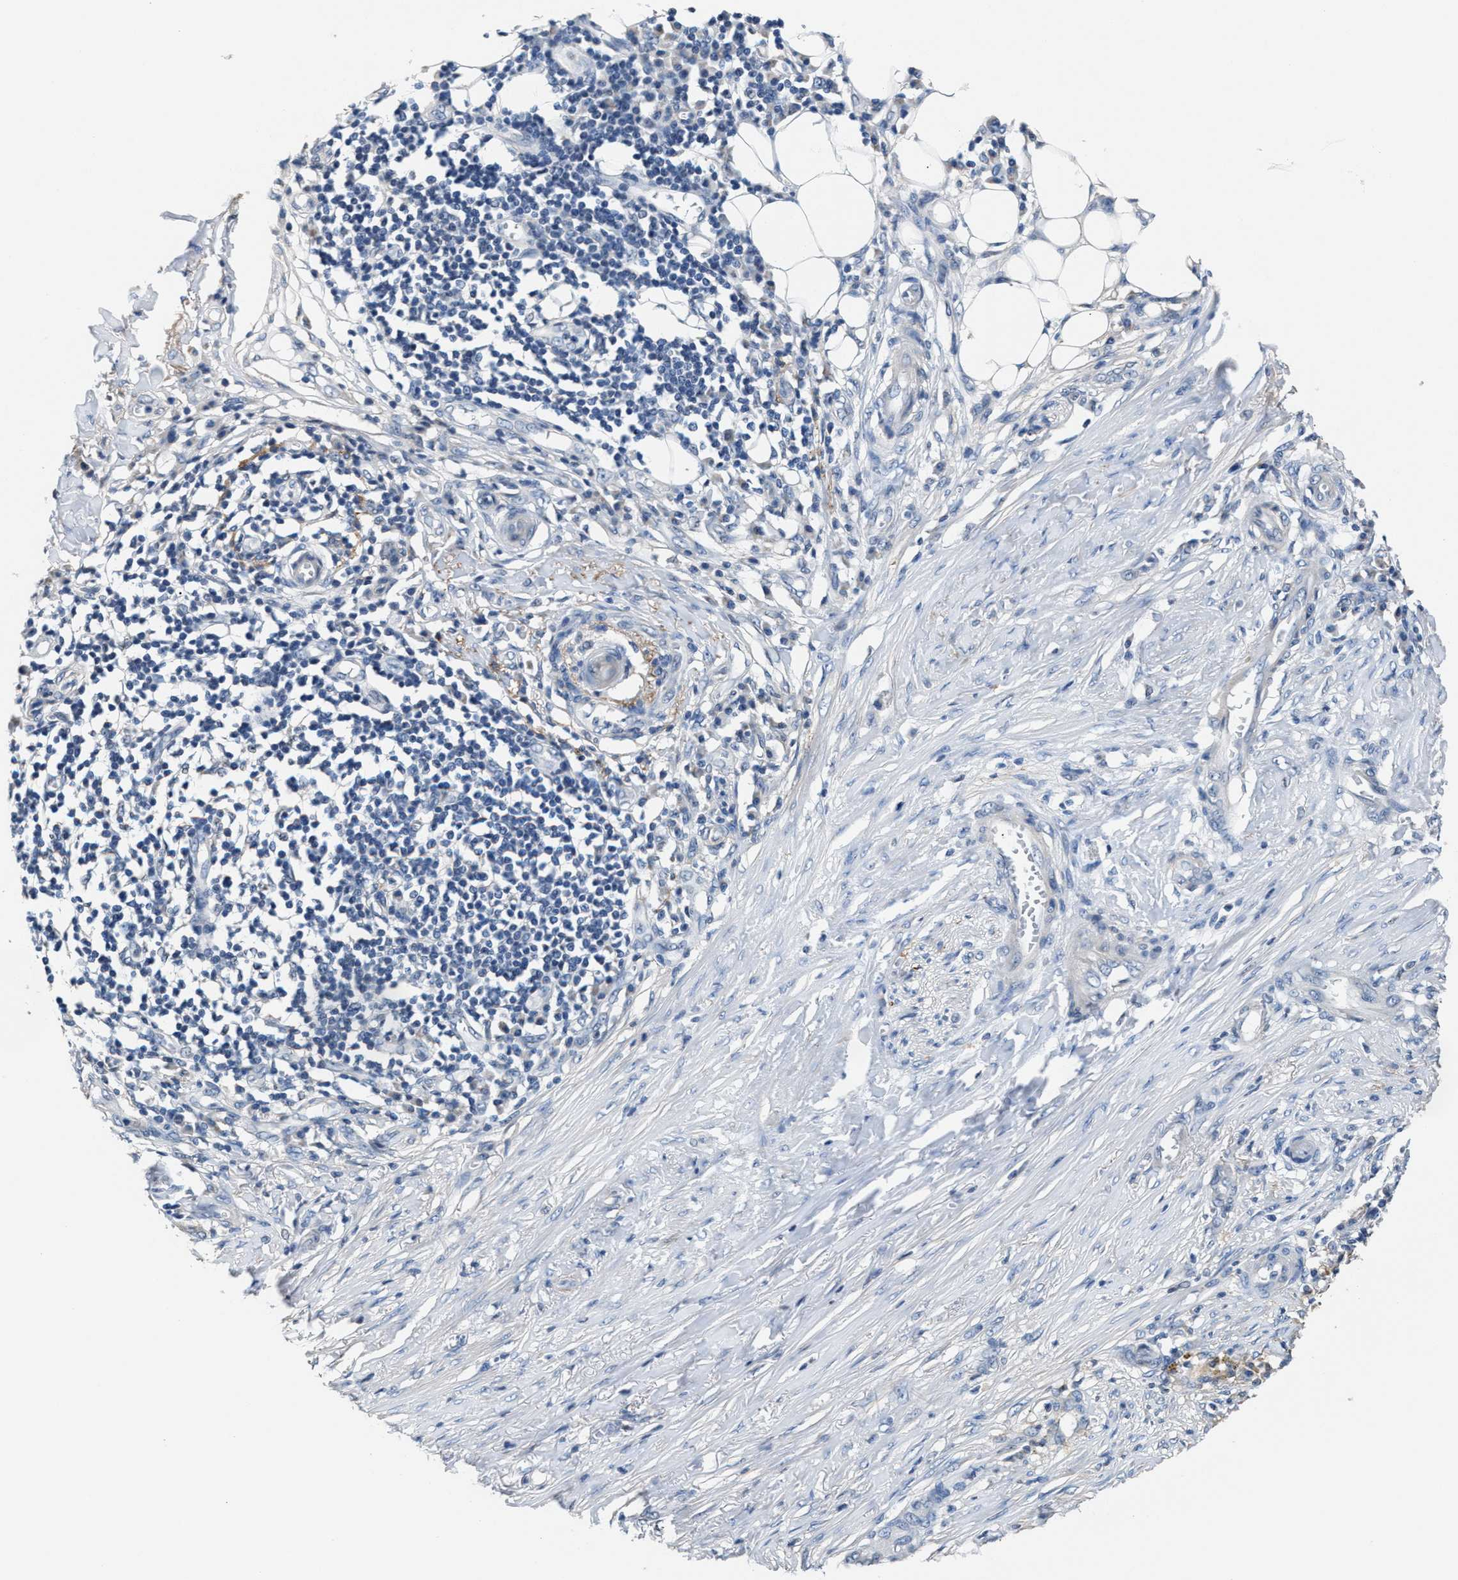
{"staining": {"intensity": "negative", "quantity": "none", "location": "none"}, "tissue": "skin cancer", "cell_type": "Tumor cells", "image_type": "cancer", "snomed": [{"axis": "morphology", "description": "Basal cell carcinoma"}, {"axis": "topography", "description": "Skin"}], "caption": "A photomicrograph of human skin basal cell carcinoma is negative for staining in tumor cells.", "gene": "MYH3", "patient": {"sex": "male", "age": 85}}